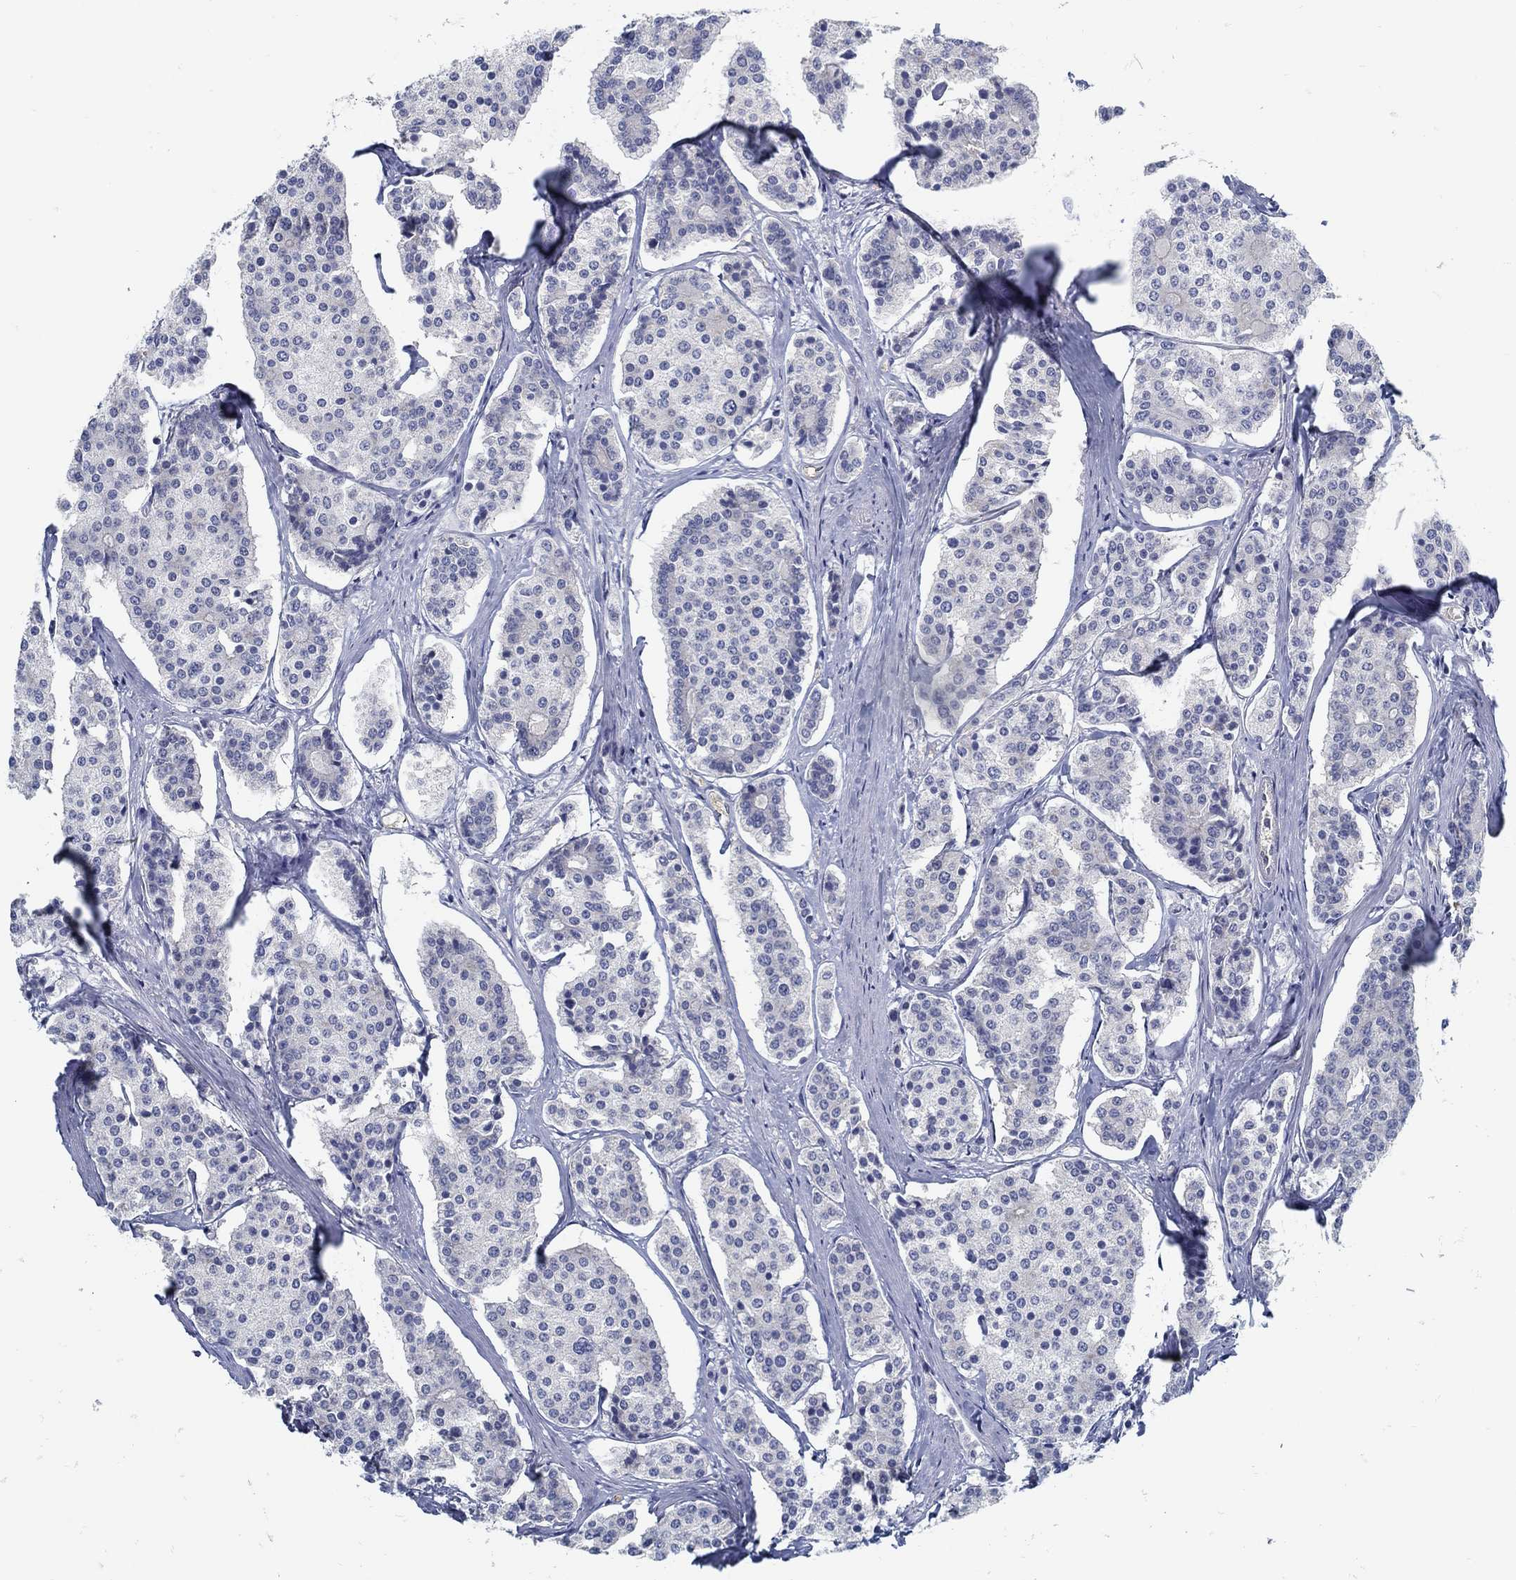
{"staining": {"intensity": "negative", "quantity": "none", "location": "none"}, "tissue": "carcinoid", "cell_type": "Tumor cells", "image_type": "cancer", "snomed": [{"axis": "morphology", "description": "Carcinoid, malignant, NOS"}, {"axis": "topography", "description": "Small intestine"}], "caption": "This histopathology image is of carcinoid (malignant) stained with immunohistochemistry to label a protein in brown with the nuclei are counter-stained blue. There is no staining in tumor cells.", "gene": "ZFAND4", "patient": {"sex": "female", "age": 65}}